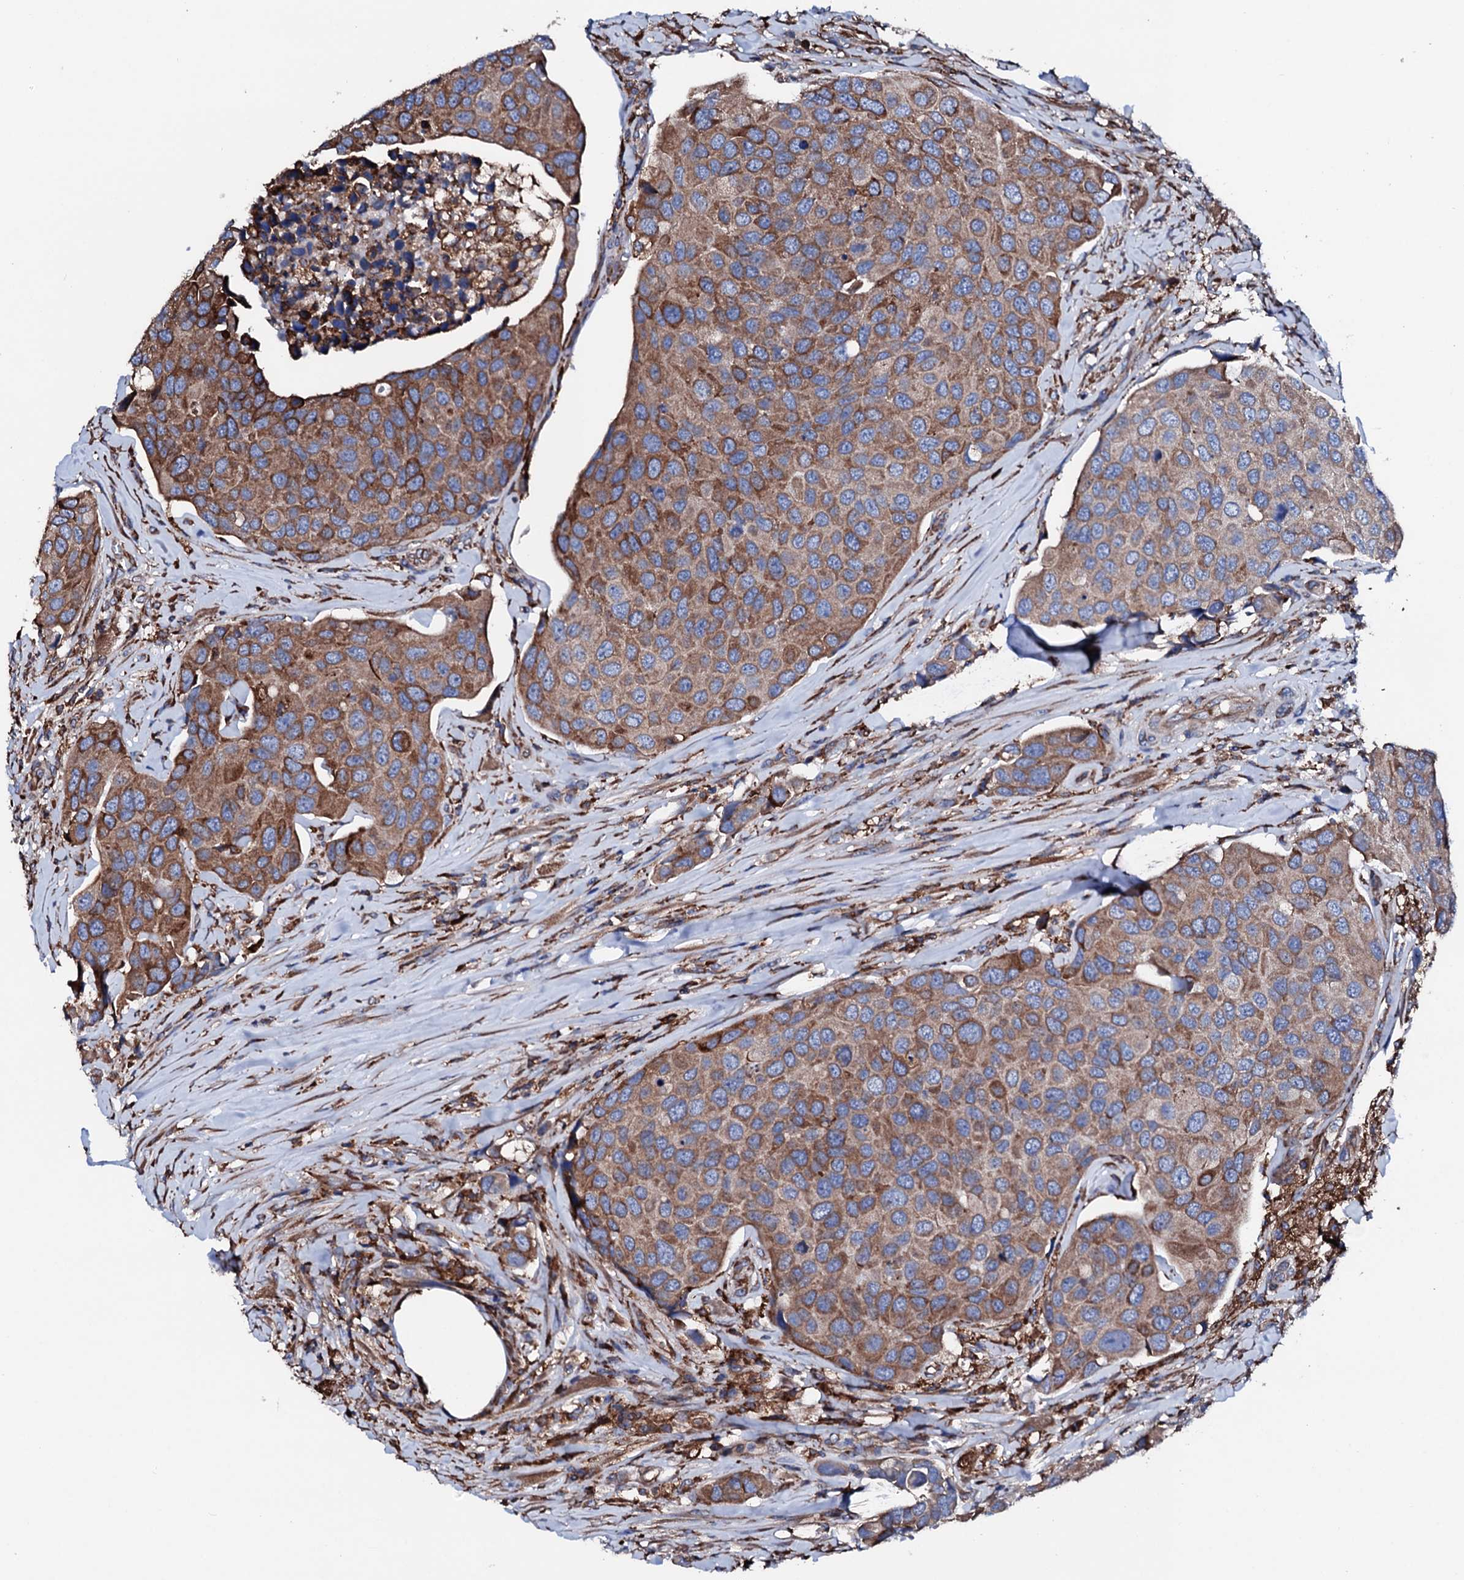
{"staining": {"intensity": "moderate", "quantity": ">75%", "location": "cytoplasmic/membranous"}, "tissue": "urothelial cancer", "cell_type": "Tumor cells", "image_type": "cancer", "snomed": [{"axis": "morphology", "description": "Urothelial carcinoma, High grade"}, {"axis": "topography", "description": "Urinary bladder"}], "caption": "A micrograph of urothelial cancer stained for a protein exhibits moderate cytoplasmic/membranous brown staining in tumor cells.", "gene": "AMDHD1", "patient": {"sex": "male", "age": 74}}